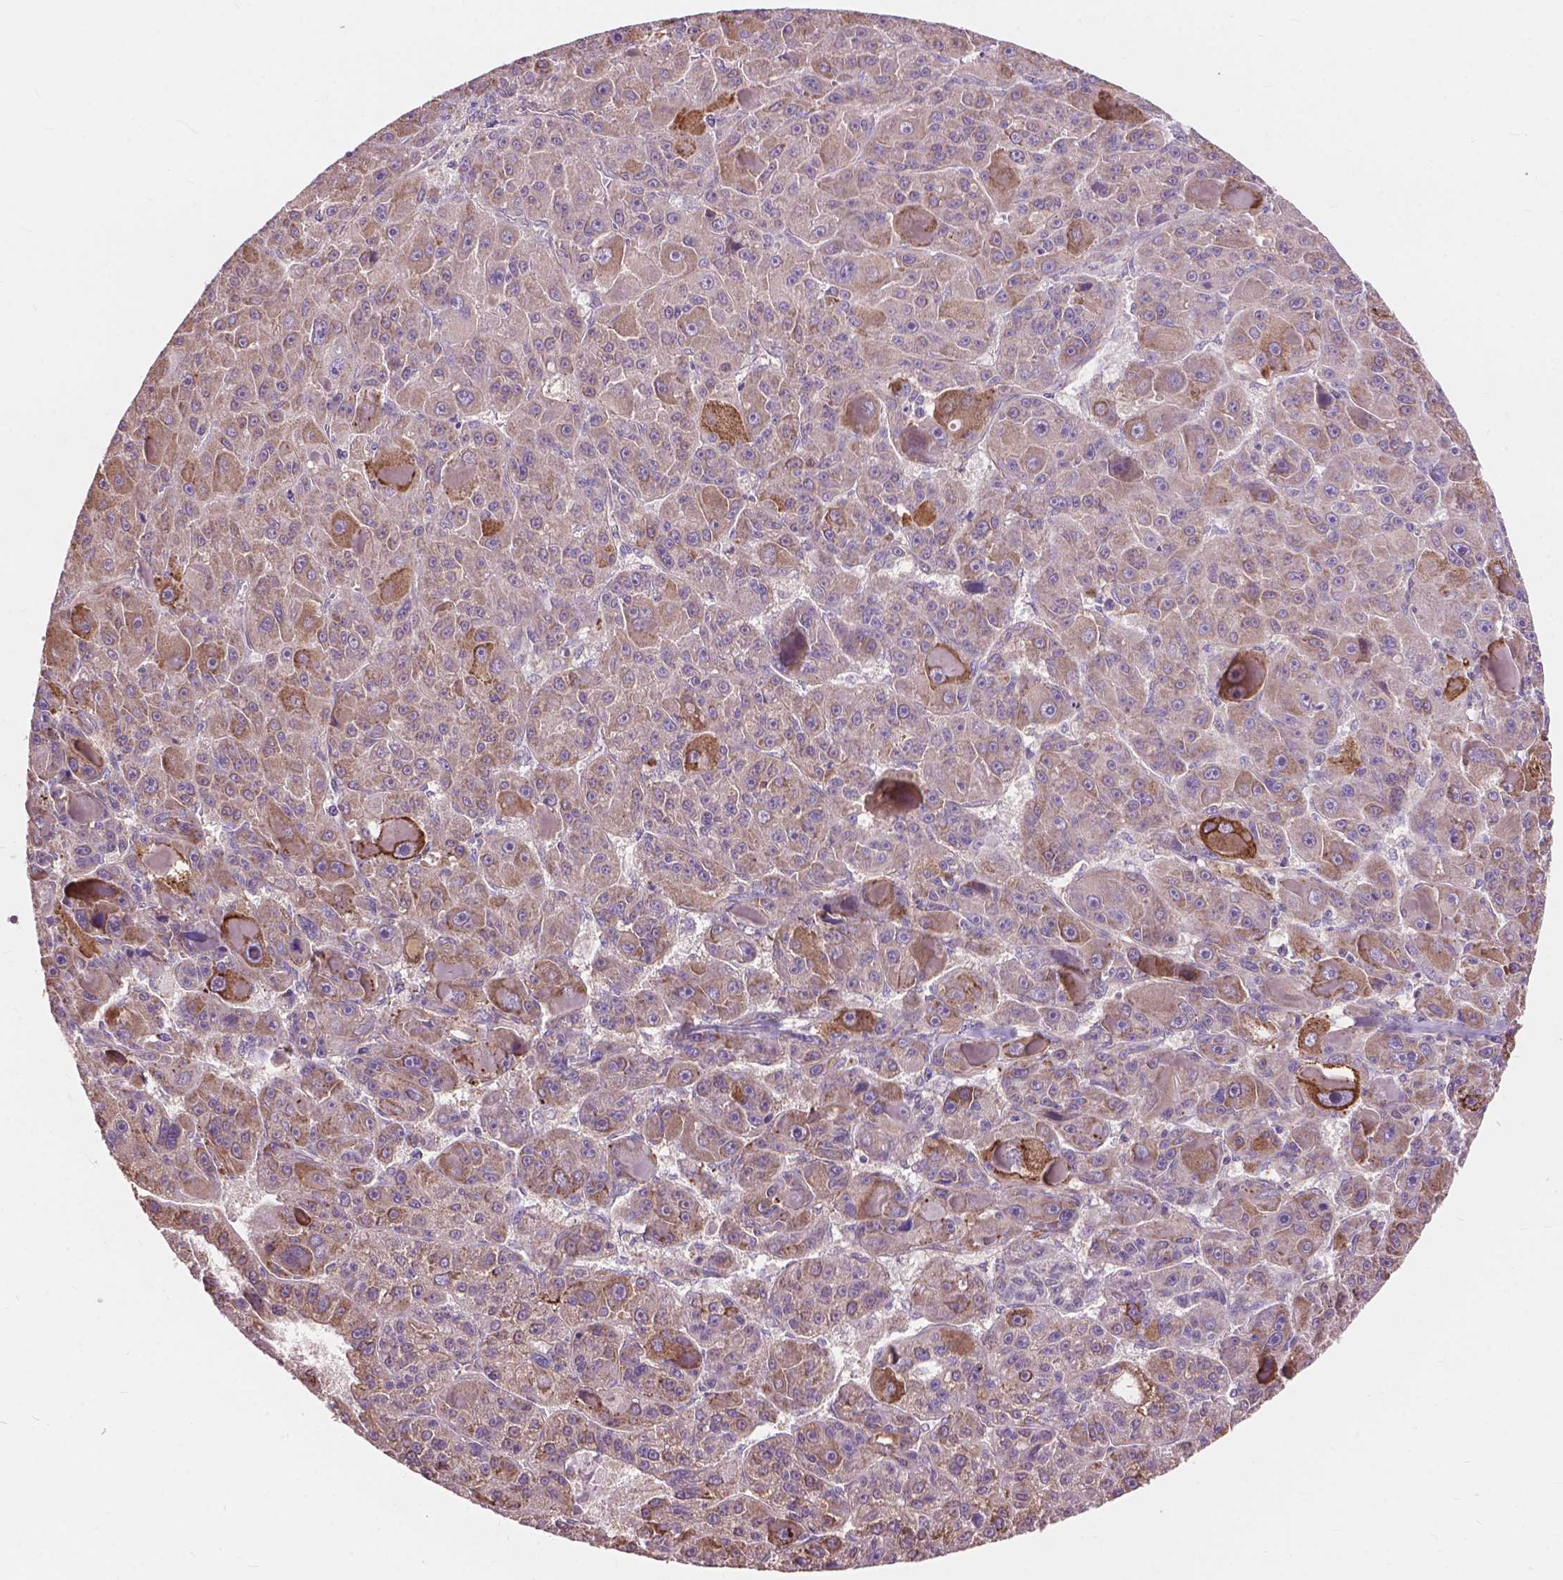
{"staining": {"intensity": "moderate", "quantity": "<25%", "location": "cytoplasmic/membranous"}, "tissue": "liver cancer", "cell_type": "Tumor cells", "image_type": "cancer", "snomed": [{"axis": "morphology", "description": "Carcinoma, Hepatocellular, NOS"}, {"axis": "topography", "description": "Liver"}], "caption": "A high-resolution histopathology image shows immunohistochemistry staining of liver cancer, which exhibits moderate cytoplasmic/membranous expression in about <25% of tumor cells.", "gene": "FNIP1", "patient": {"sex": "male", "age": 76}}